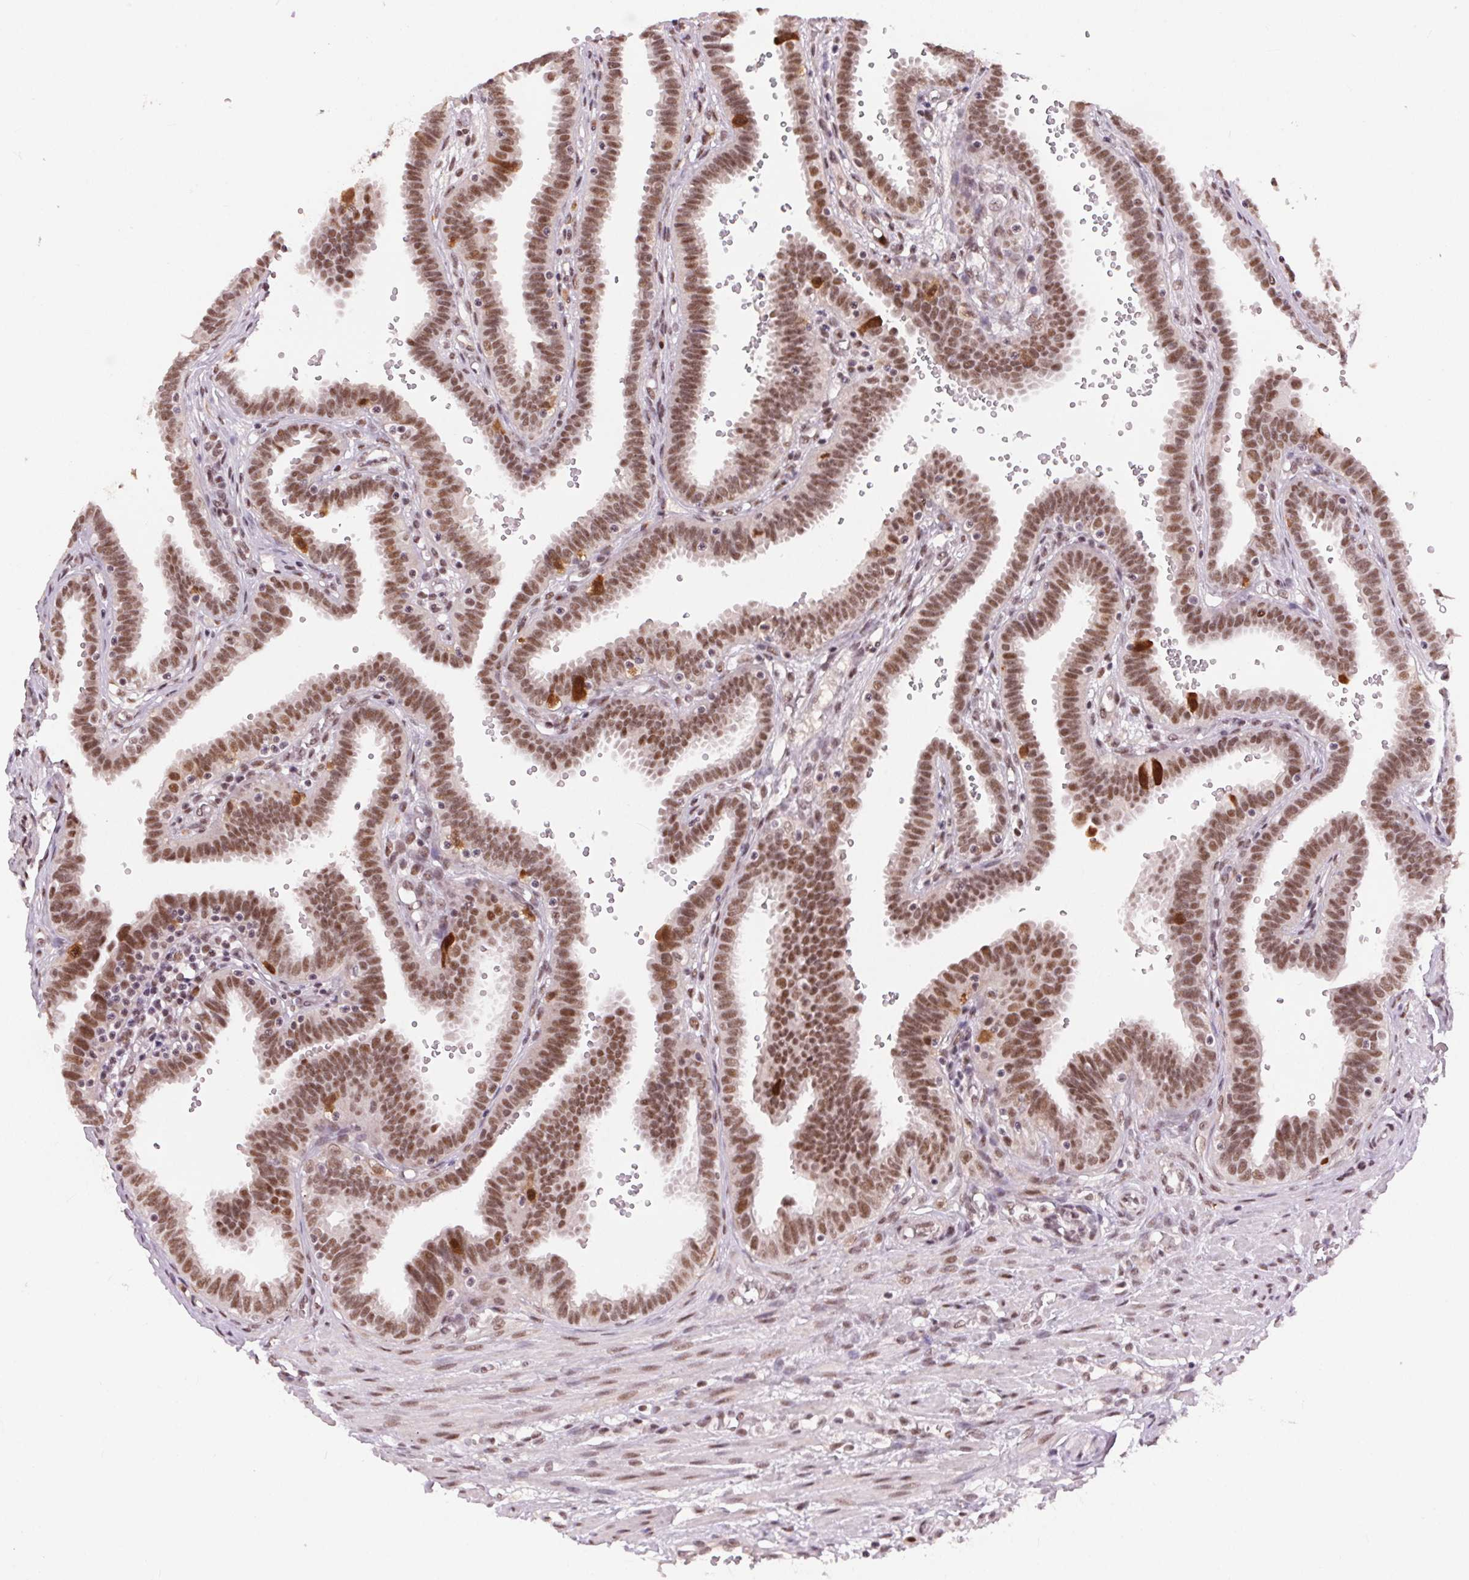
{"staining": {"intensity": "strong", "quantity": ">75%", "location": "nuclear"}, "tissue": "fallopian tube", "cell_type": "Glandular cells", "image_type": "normal", "snomed": [{"axis": "morphology", "description": "Normal tissue, NOS"}, {"axis": "topography", "description": "Fallopian tube"}], "caption": "Normal fallopian tube was stained to show a protein in brown. There is high levels of strong nuclear staining in approximately >75% of glandular cells. (Stains: DAB in brown, nuclei in blue, Microscopy: brightfield microscopy at high magnification).", "gene": "CD2BP2", "patient": {"sex": "female", "age": 37}}